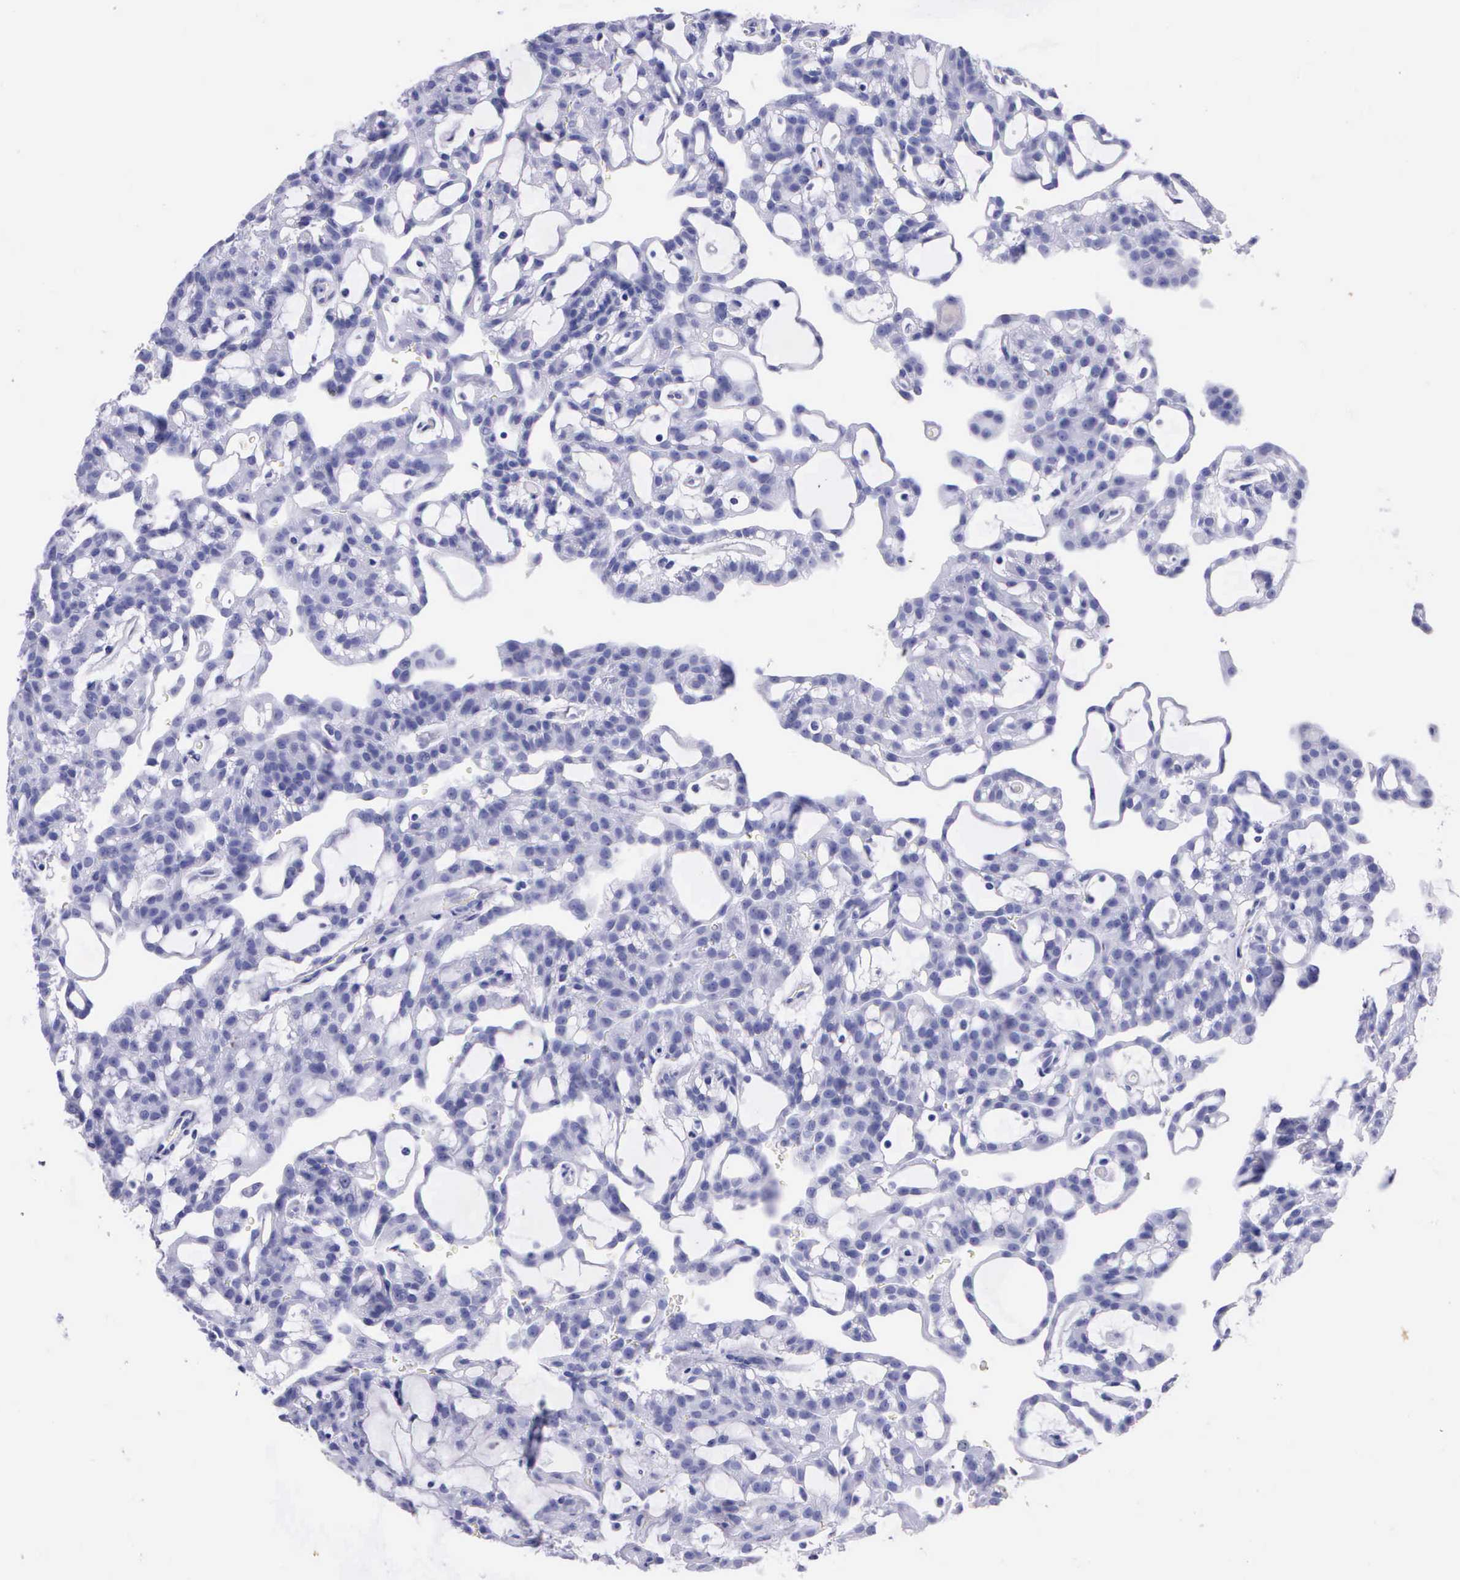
{"staining": {"intensity": "negative", "quantity": "none", "location": "none"}, "tissue": "renal cancer", "cell_type": "Tumor cells", "image_type": "cancer", "snomed": [{"axis": "morphology", "description": "Adenocarcinoma, NOS"}, {"axis": "topography", "description": "Kidney"}], "caption": "High magnification brightfield microscopy of renal cancer (adenocarcinoma) stained with DAB (3,3'-diaminobenzidine) (brown) and counterstained with hematoxylin (blue): tumor cells show no significant staining.", "gene": "KLK3", "patient": {"sex": "male", "age": 63}}